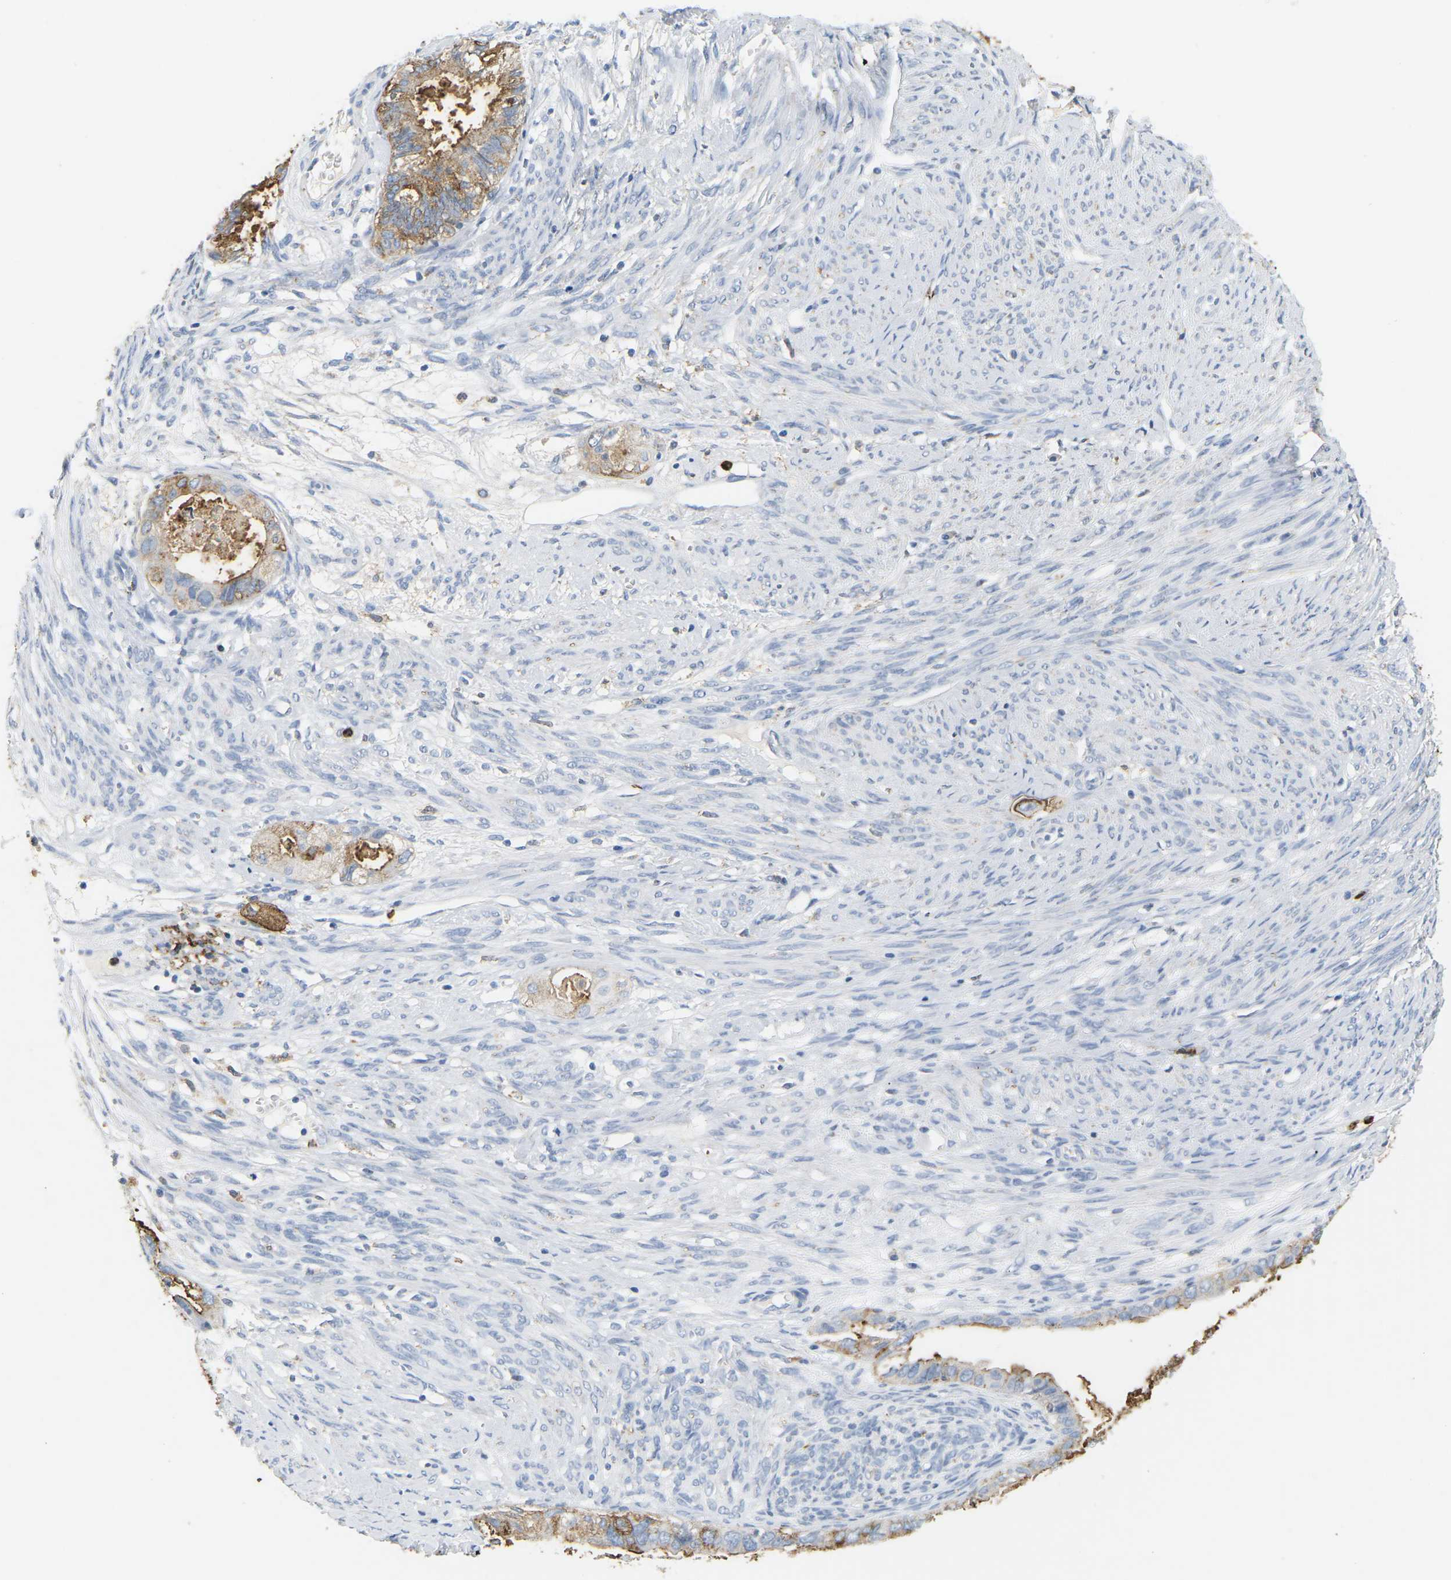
{"staining": {"intensity": "strong", "quantity": ">75%", "location": "cytoplasmic/membranous"}, "tissue": "cervical cancer", "cell_type": "Tumor cells", "image_type": "cancer", "snomed": [{"axis": "morphology", "description": "Normal tissue, NOS"}, {"axis": "morphology", "description": "Adenocarcinoma, NOS"}, {"axis": "topography", "description": "Cervix"}, {"axis": "topography", "description": "Endometrium"}], "caption": "A brown stain labels strong cytoplasmic/membranous positivity of a protein in human cervical cancer (adenocarcinoma) tumor cells.", "gene": "ADM", "patient": {"sex": "female", "age": 86}}